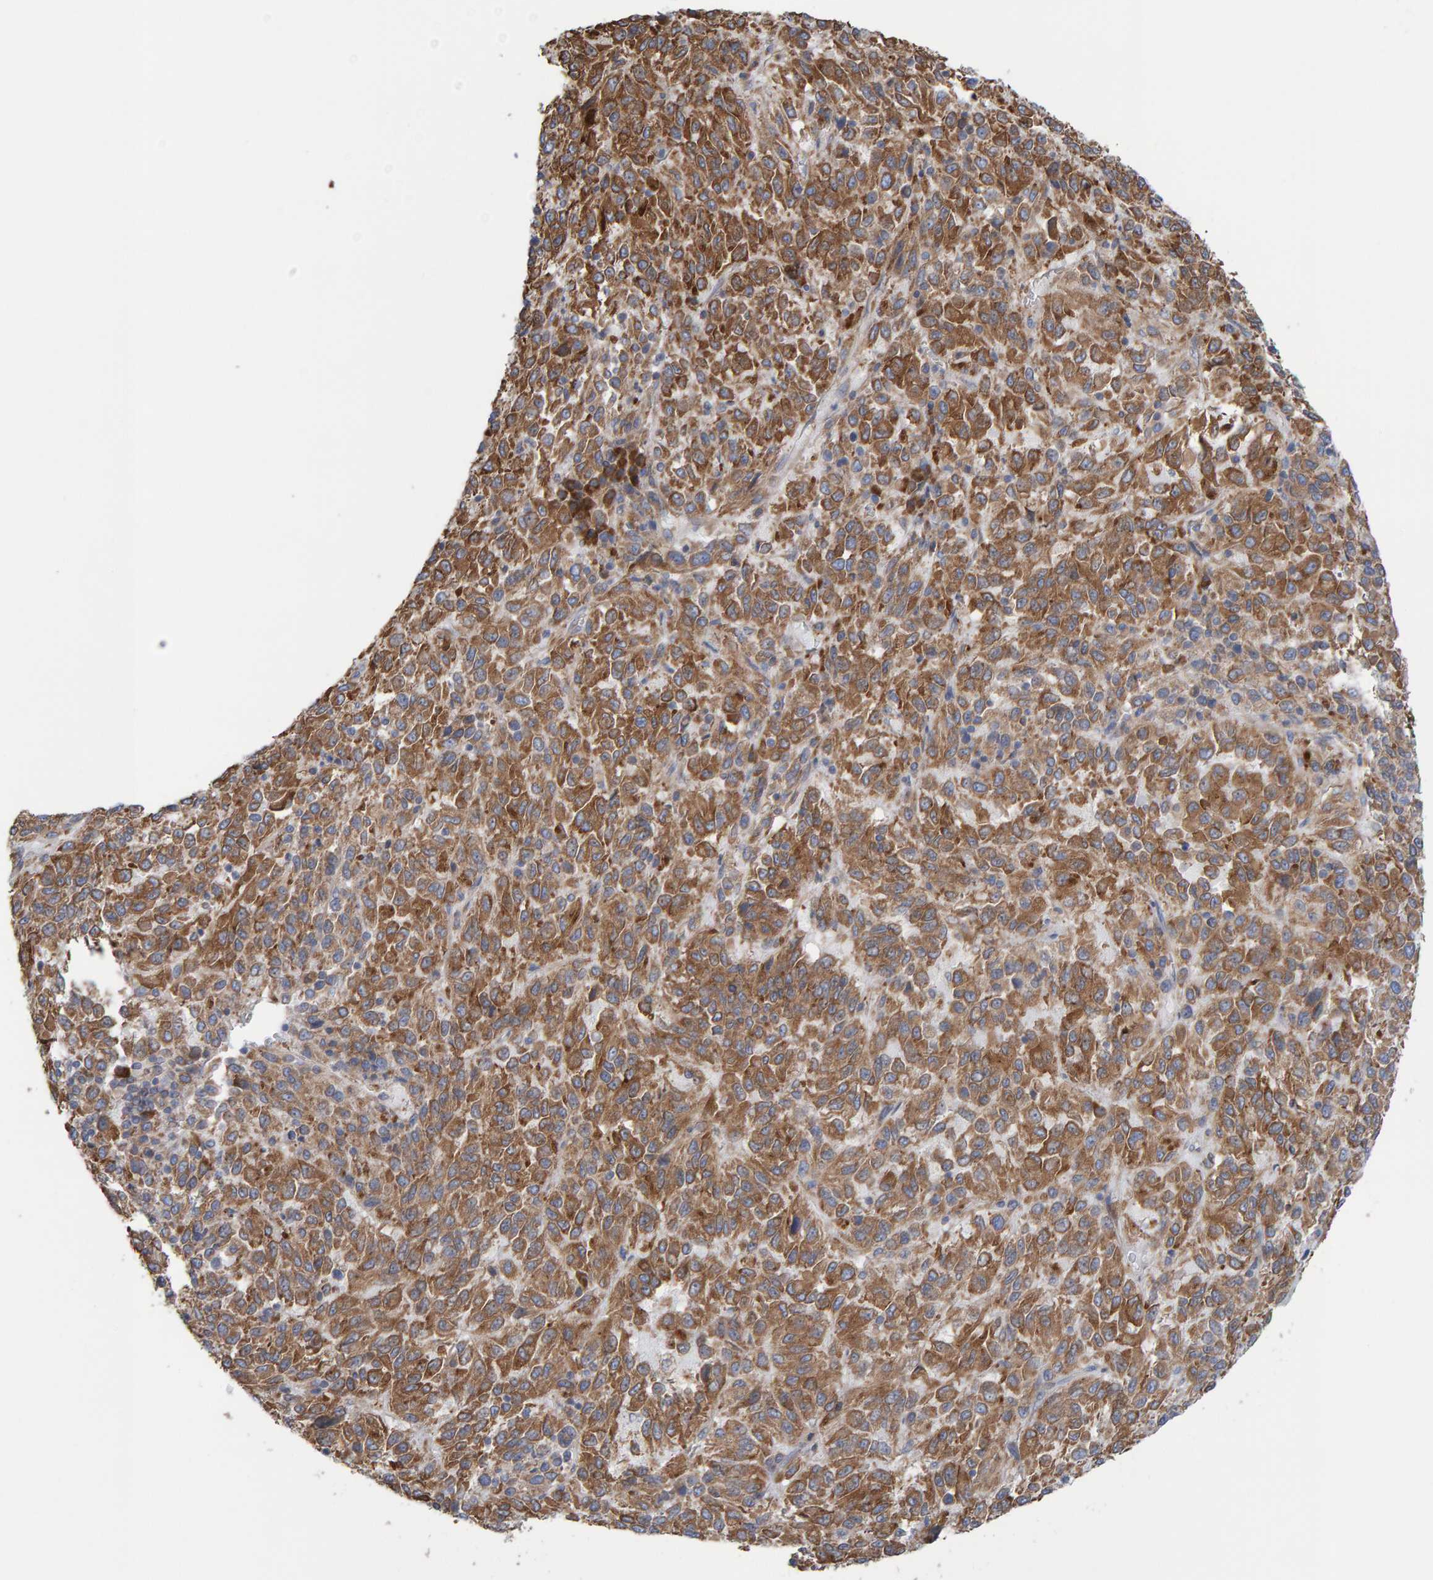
{"staining": {"intensity": "moderate", "quantity": ">75%", "location": "cytoplasmic/membranous"}, "tissue": "melanoma", "cell_type": "Tumor cells", "image_type": "cancer", "snomed": [{"axis": "morphology", "description": "Malignant melanoma, Metastatic site"}, {"axis": "topography", "description": "Lung"}], "caption": "An IHC histopathology image of tumor tissue is shown. Protein staining in brown shows moderate cytoplasmic/membranous positivity in melanoma within tumor cells.", "gene": "CDK5RAP3", "patient": {"sex": "male", "age": 64}}